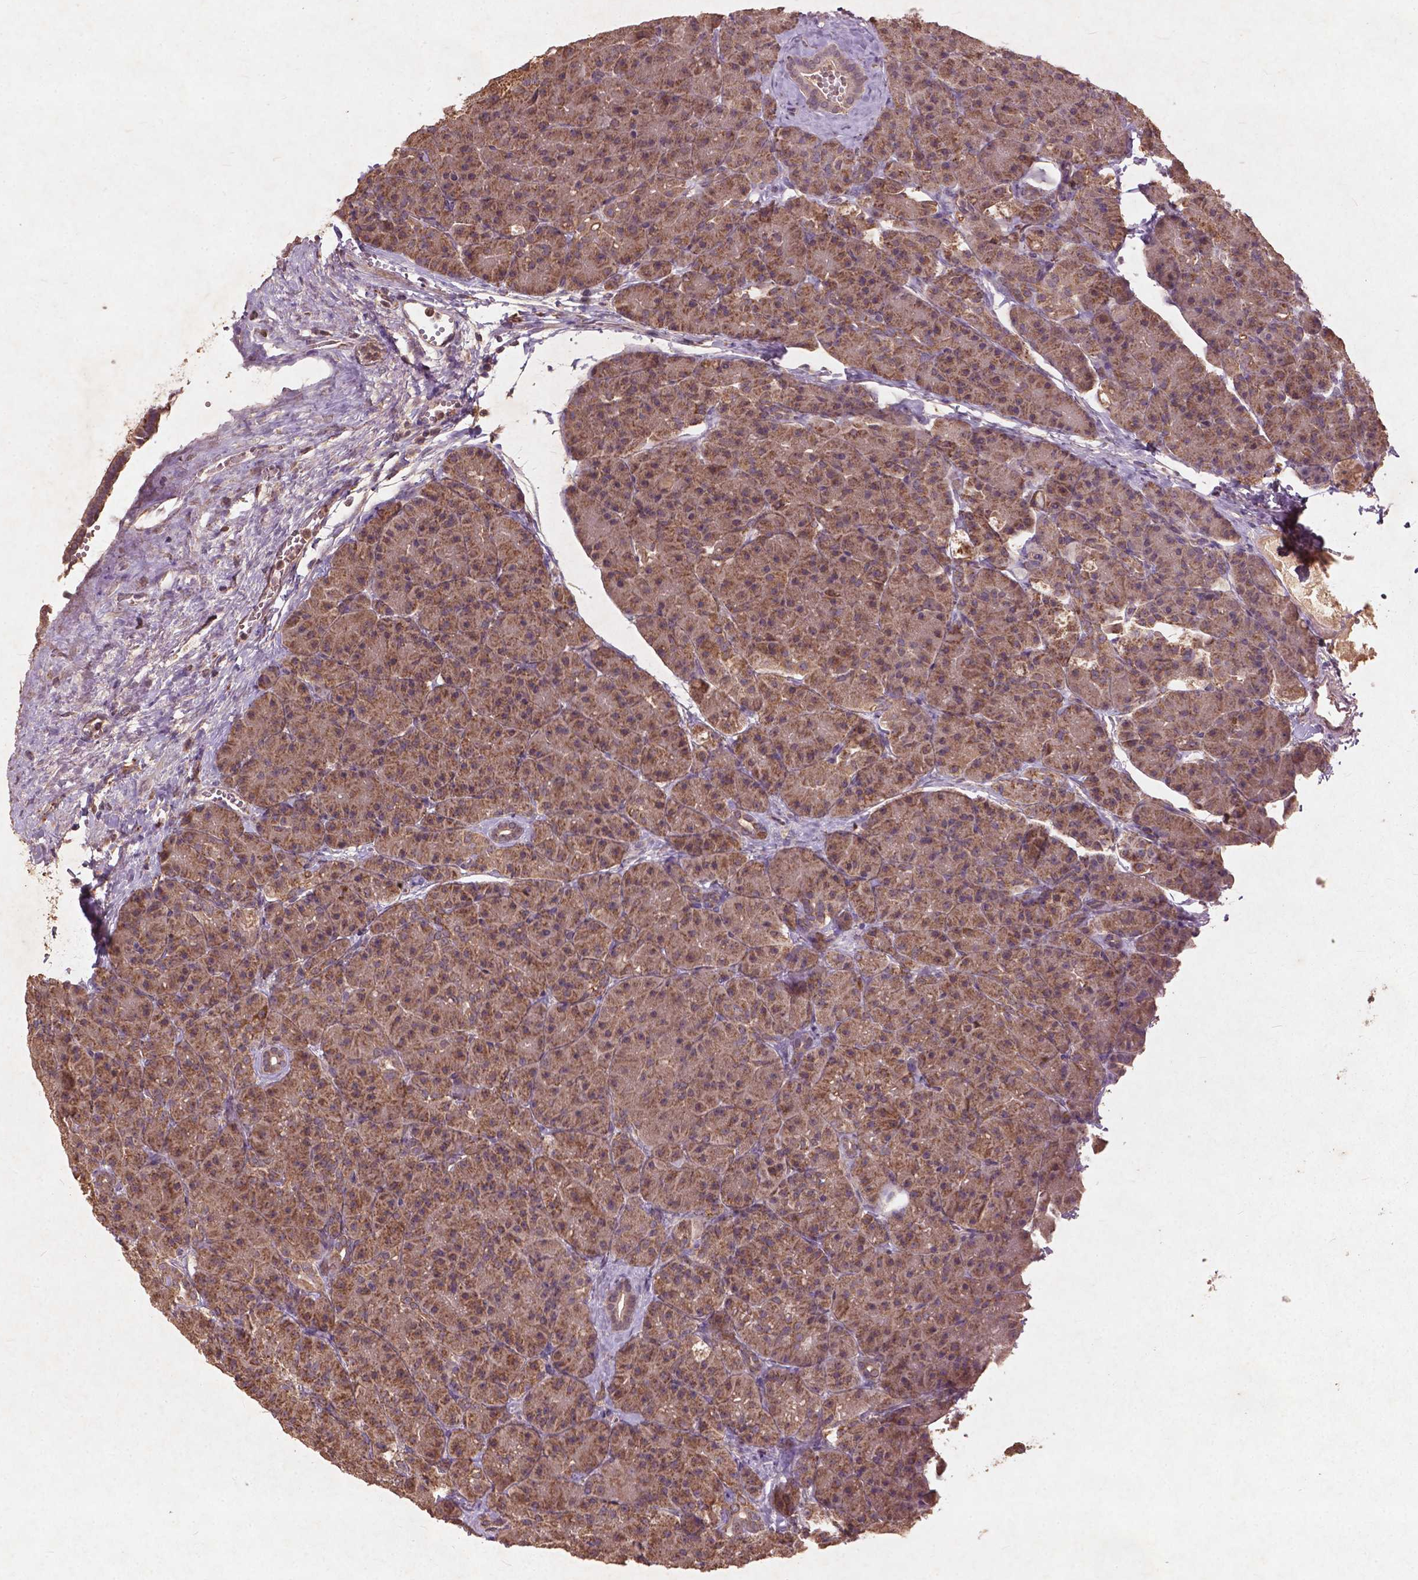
{"staining": {"intensity": "moderate", "quantity": ">75%", "location": "cytoplasmic/membranous"}, "tissue": "pancreas", "cell_type": "Exocrine glandular cells", "image_type": "normal", "snomed": [{"axis": "morphology", "description": "Normal tissue, NOS"}, {"axis": "topography", "description": "Pancreas"}], "caption": "Immunohistochemical staining of normal pancreas demonstrates moderate cytoplasmic/membranous protein expression in approximately >75% of exocrine glandular cells. (Stains: DAB (3,3'-diaminobenzidine) in brown, nuclei in blue, Microscopy: brightfield microscopy at high magnification).", "gene": "ST6GALNAC5", "patient": {"sex": "male", "age": 57}}